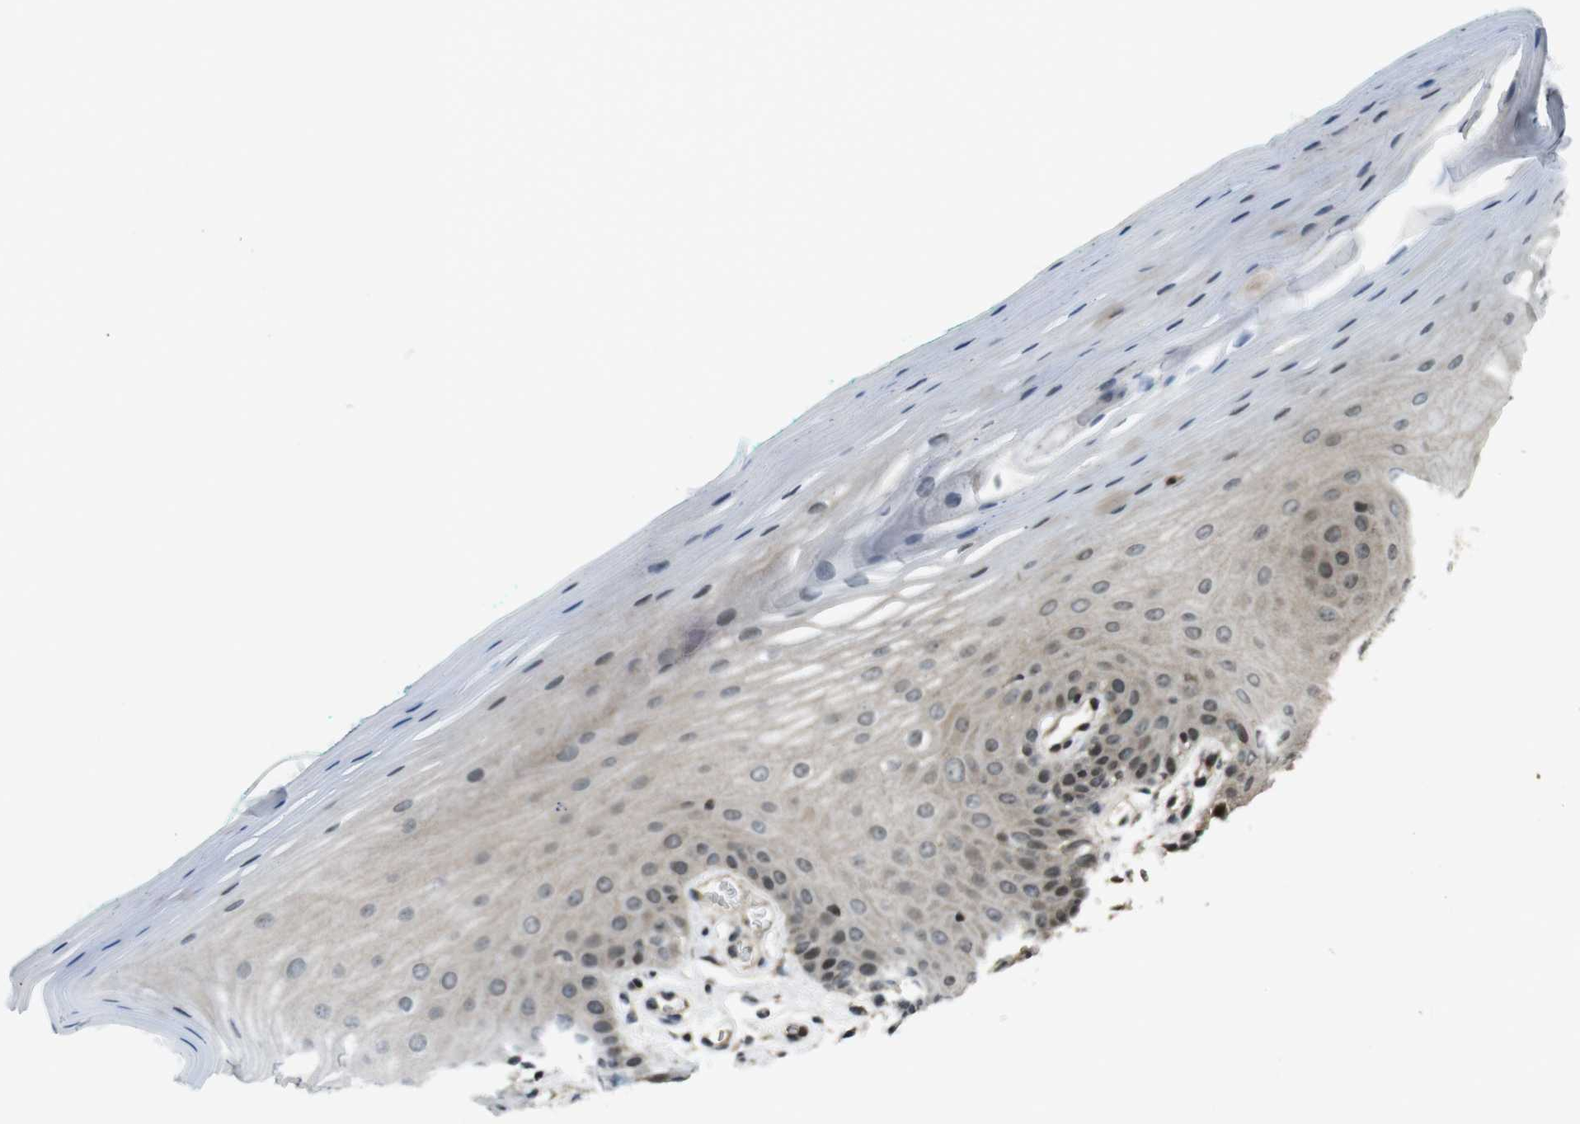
{"staining": {"intensity": "weak", "quantity": "25%-75%", "location": "cytoplasmic/membranous,nuclear"}, "tissue": "oral mucosa", "cell_type": "Squamous epithelial cells", "image_type": "normal", "snomed": [{"axis": "morphology", "description": "Normal tissue, NOS"}, {"axis": "topography", "description": "Skeletal muscle"}, {"axis": "topography", "description": "Oral tissue"}], "caption": "Protein expression analysis of unremarkable oral mucosa reveals weak cytoplasmic/membranous,nuclear positivity in about 25%-75% of squamous epithelial cells.", "gene": "TIAM2", "patient": {"sex": "male", "age": 58}}